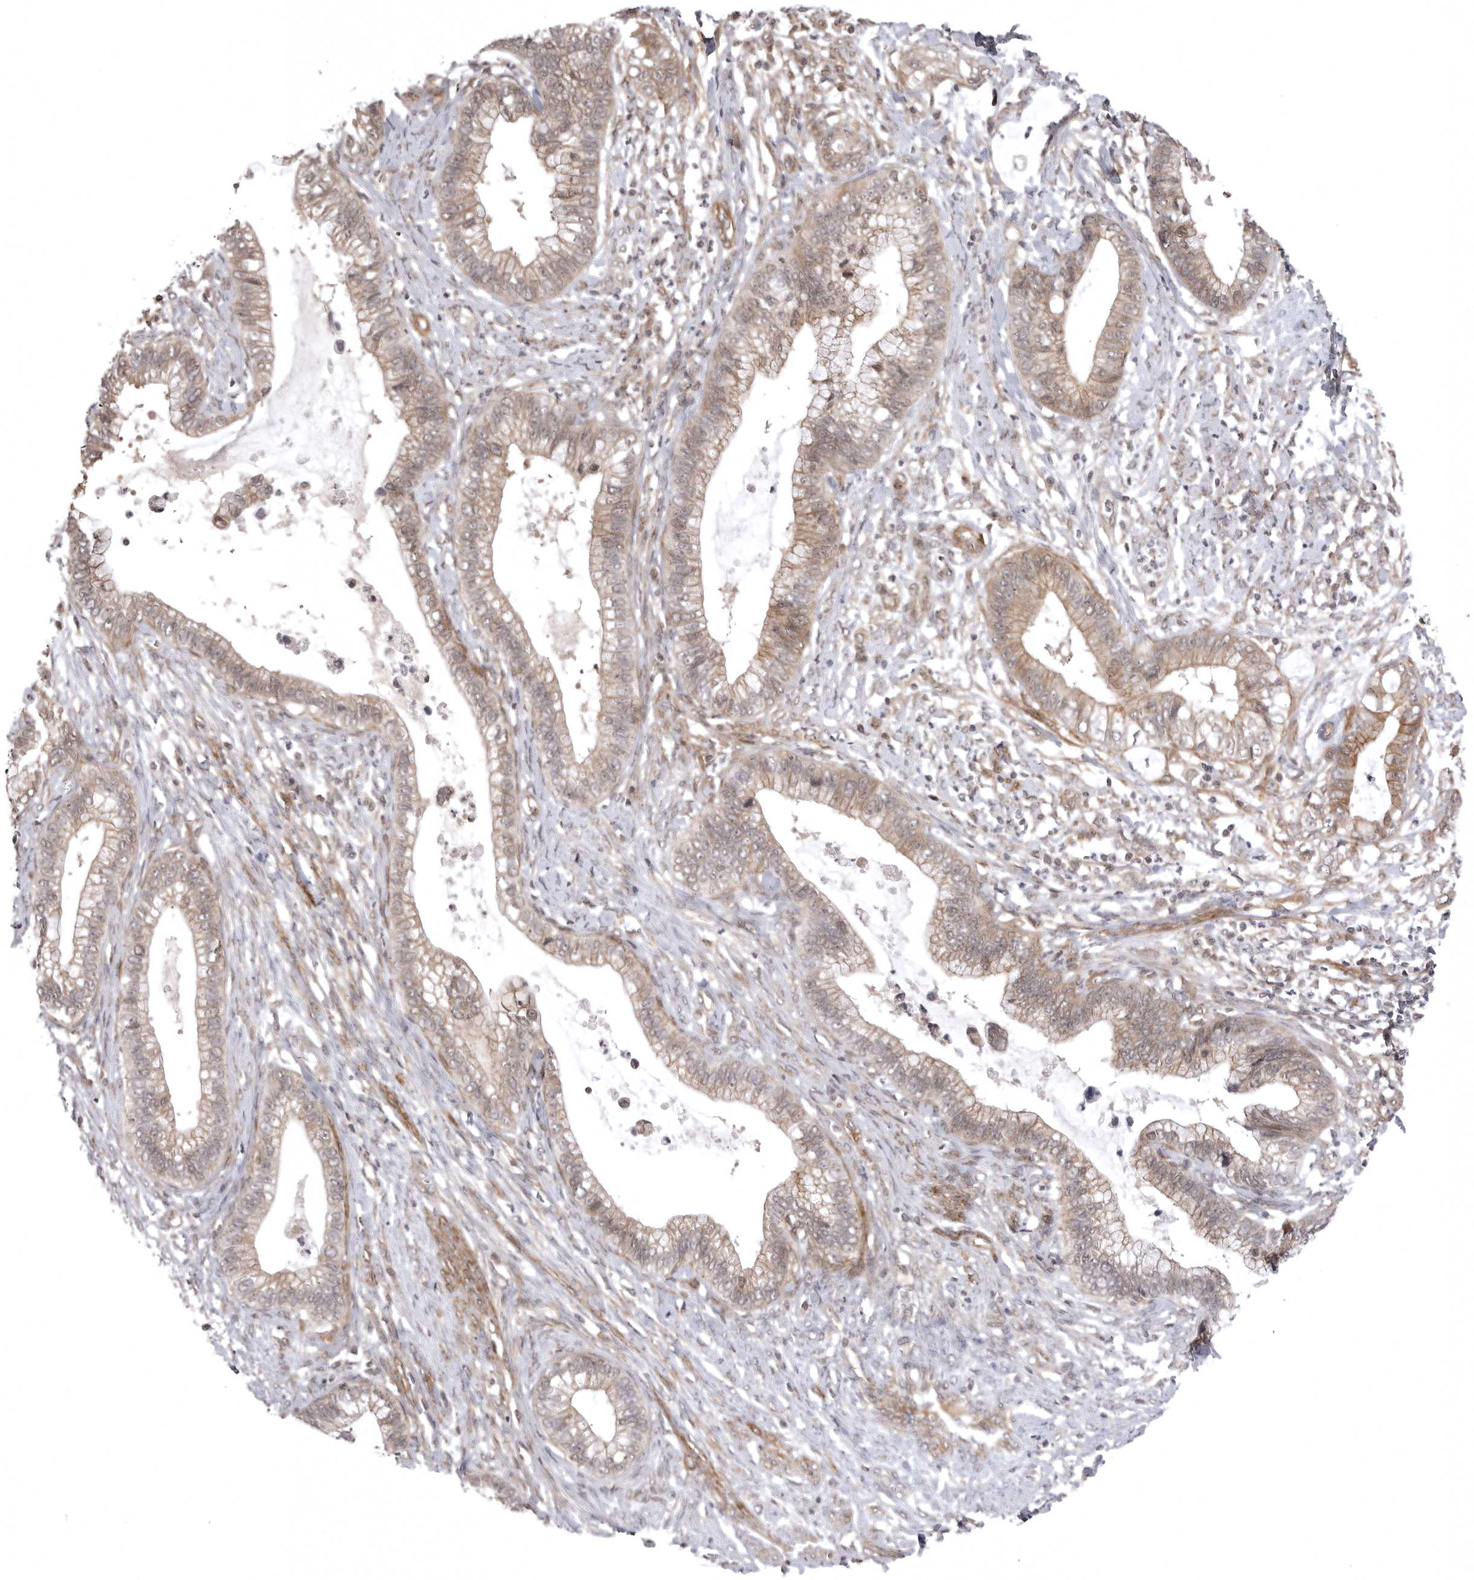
{"staining": {"intensity": "moderate", "quantity": "25%-75%", "location": "cytoplasmic/membranous"}, "tissue": "cervical cancer", "cell_type": "Tumor cells", "image_type": "cancer", "snomed": [{"axis": "morphology", "description": "Adenocarcinoma, NOS"}, {"axis": "topography", "description": "Cervix"}], "caption": "Immunohistochemistry histopathology image of cervical adenocarcinoma stained for a protein (brown), which exhibits medium levels of moderate cytoplasmic/membranous expression in about 25%-75% of tumor cells.", "gene": "SORBS1", "patient": {"sex": "female", "age": 44}}